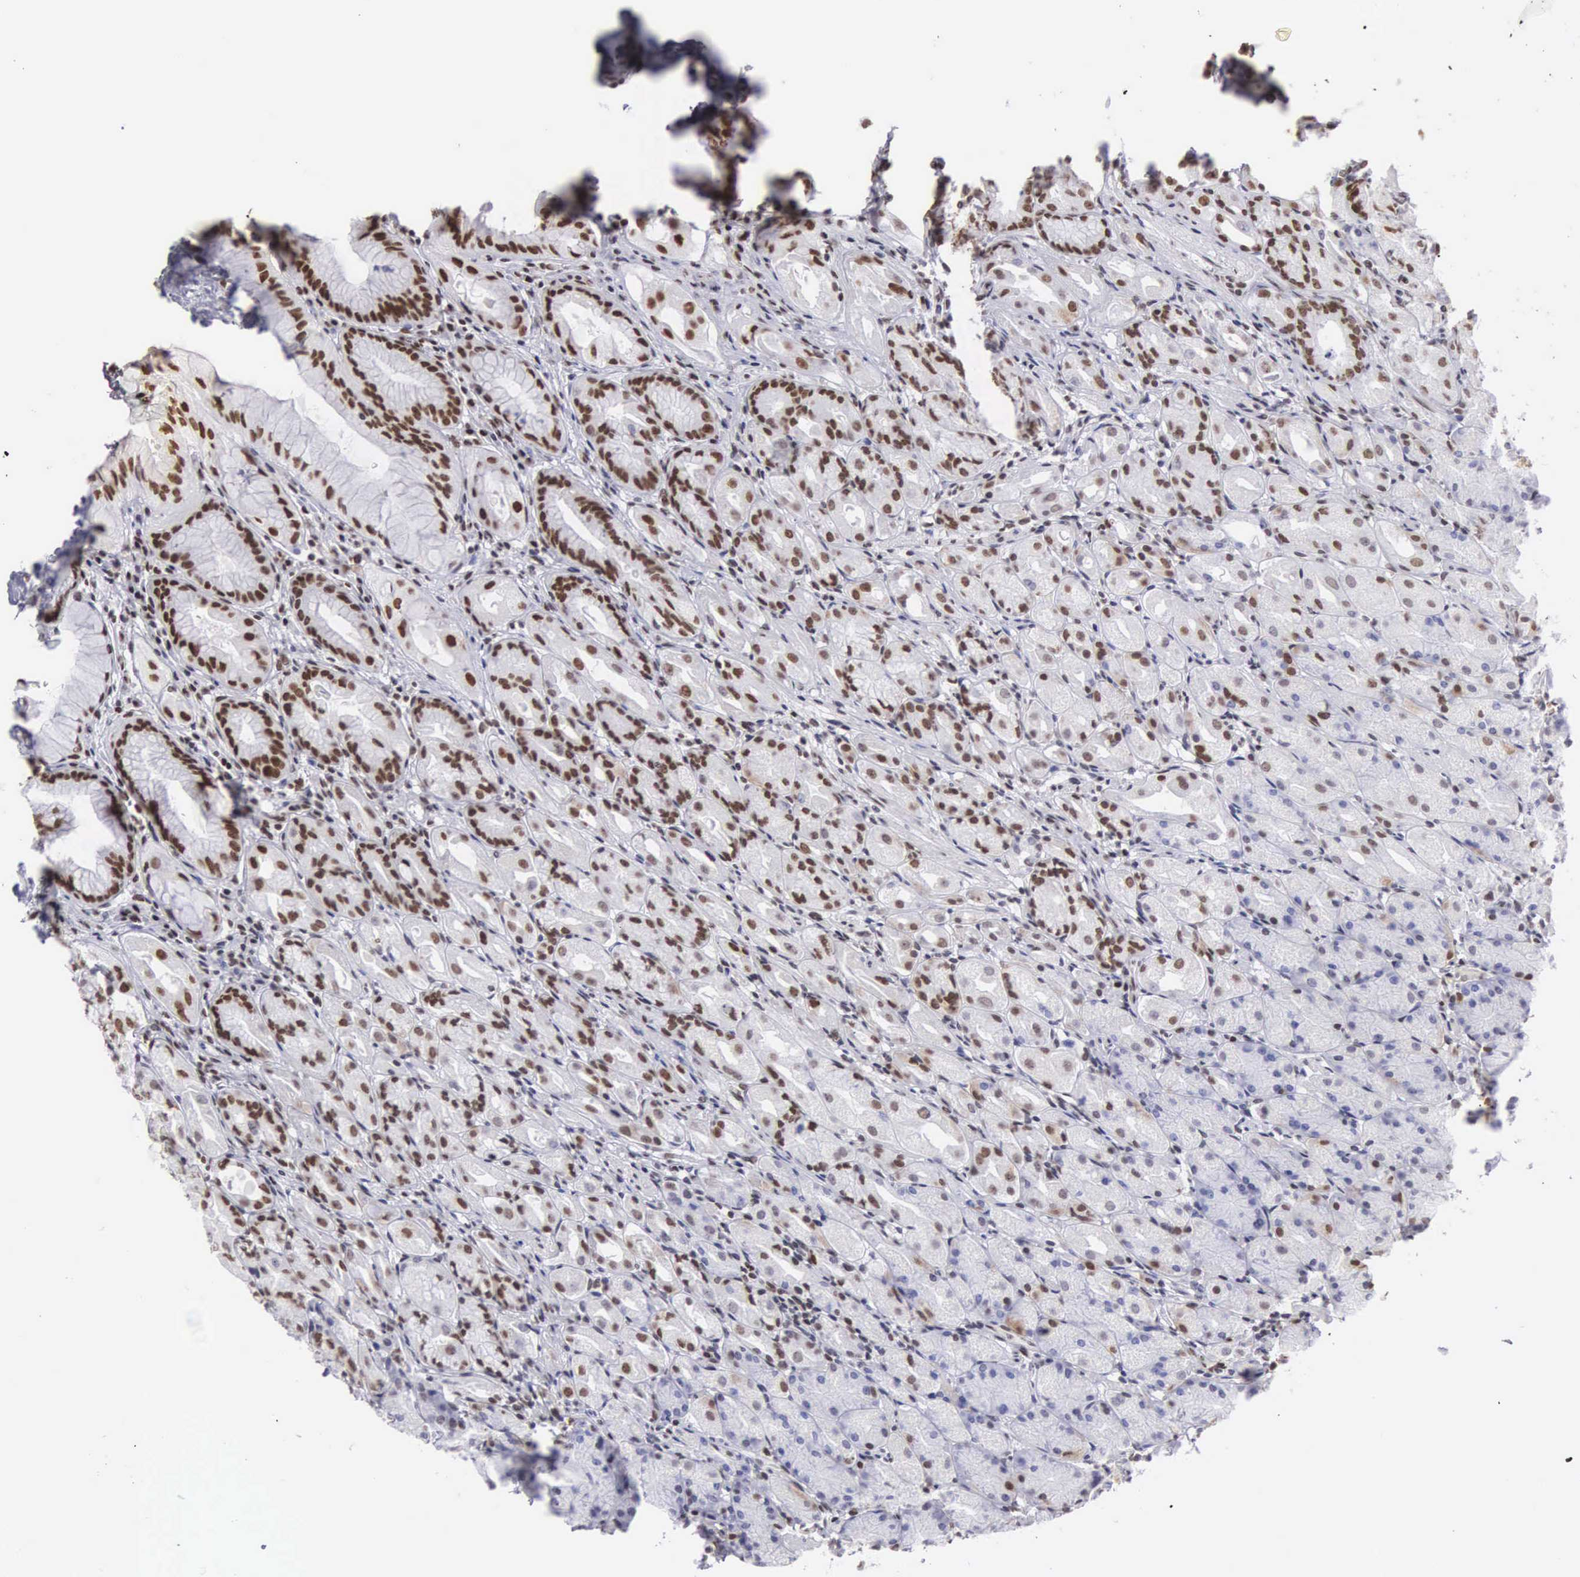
{"staining": {"intensity": "moderate", "quantity": "25%-75%", "location": "nuclear"}, "tissue": "stomach", "cell_type": "Glandular cells", "image_type": "normal", "snomed": [{"axis": "morphology", "description": "Normal tissue, NOS"}, {"axis": "topography", "description": "Stomach, upper"}], "caption": "Stomach stained with a brown dye exhibits moderate nuclear positive expression in about 25%-75% of glandular cells.", "gene": "CSTF2", "patient": {"sex": "female", "age": 75}}